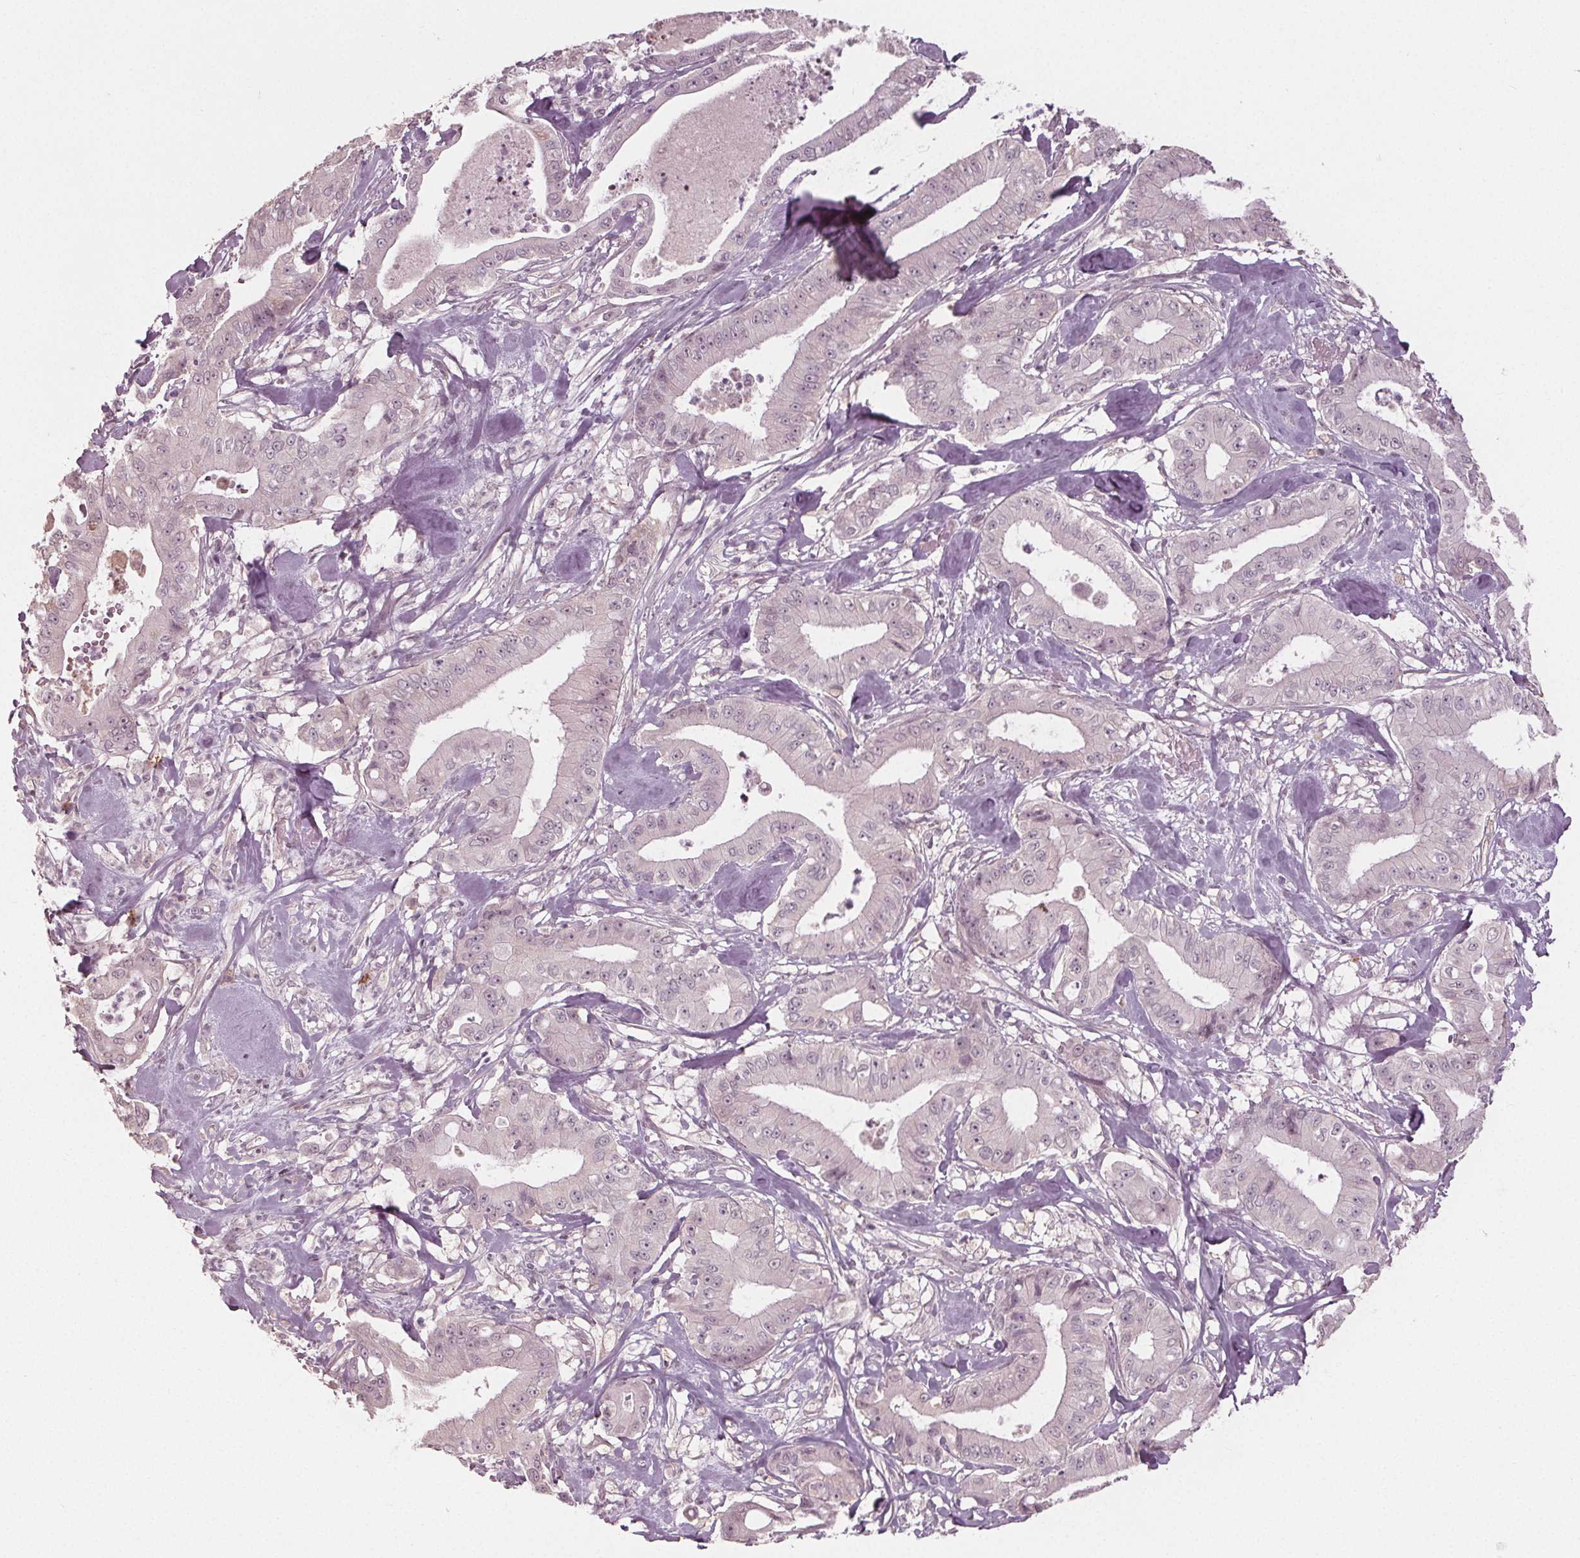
{"staining": {"intensity": "negative", "quantity": "none", "location": "none"}, "tissue": "pancreatic cancer", "cell_type": "Tumor cells", "image_type": "cancer", "snomed": [{"axis": "morphology", "description": "Adenocarcinoma, NOS"}, {"axis": "topography", "description": "Pancreas"}], "caption": "There is no significant positivity in tumor cells of adenocarcinoma (pancreatic).", "gene": "CXCL16", "patient": {"sex": "male", "age": 71}}